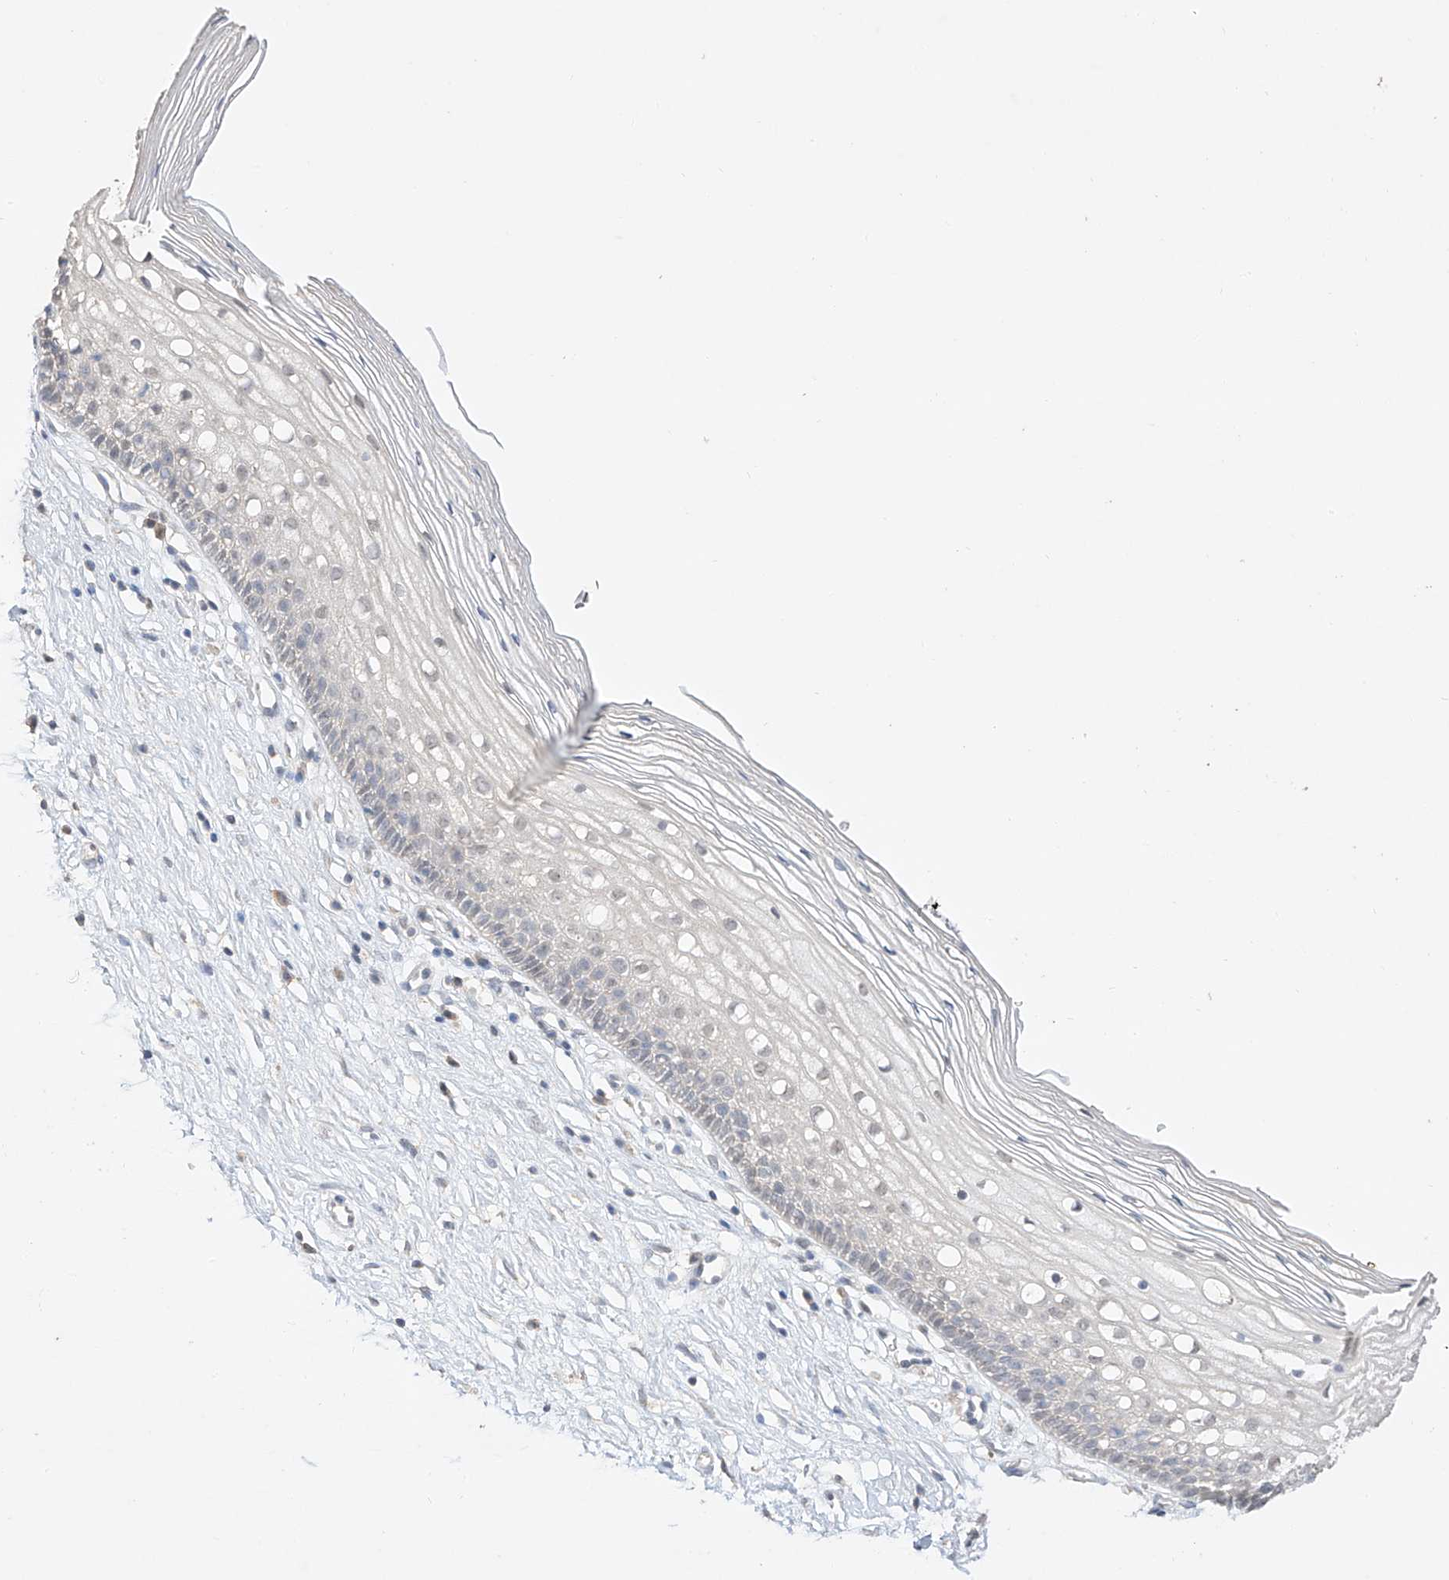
{"staining": {"intensity": "weak", "quantity": "<25%", "location": "nuclear"}, "tissue": "cervix", "cell_type": "Glandular cells", "image_type": "normal", "snomed": [{"axis": "morphology", "description": "Normal tissue, NOS"}, {"axis": "topography", "description": "Cervix"}], "caption": "This is an immunohistochemistry (IHC) micrograph of normal human cervix. There is no expression in glandular cells.", "gene": "APIP", "patient": {"sex": "female", "age": 27}}